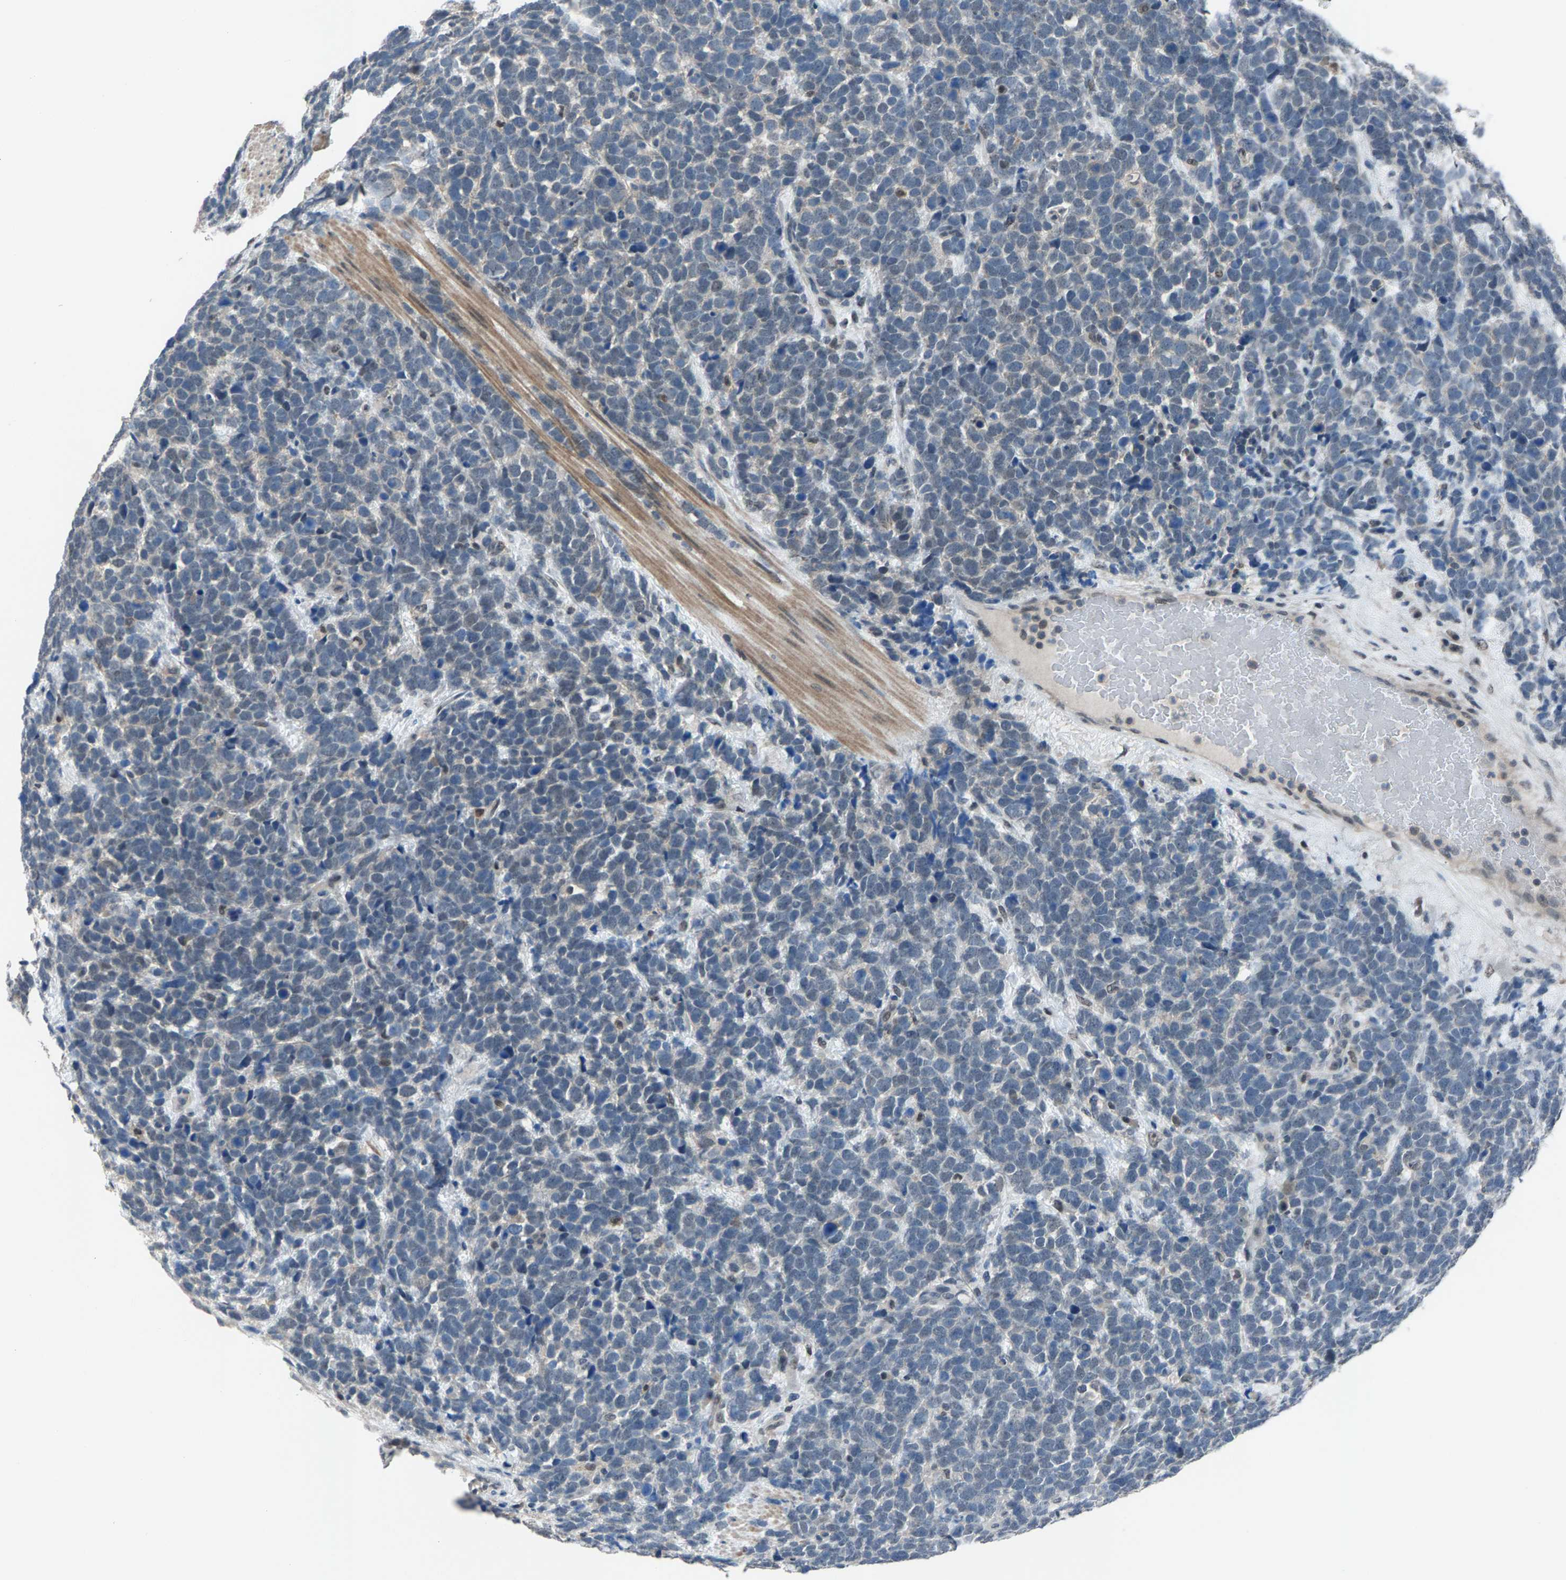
{"staining": {"intensity": "weak", "quantity": "<25%", "location": "cytoplasmic/membranous"}, "tissue": "urothelial cancer", "cell_type": "Tumor cells", "image_type": "cancer", "snomed": [{"axis": "morphology", "description": "Urothelial carcinoma, High grade"}, {"axis": "topography", "description": "Urinary bladder"}], "caption": "Tumor cells are negative for protein expression in human urothelial cancer.", "gene": "ZNF276", "patient": {"sex": "female", "age": 82}}